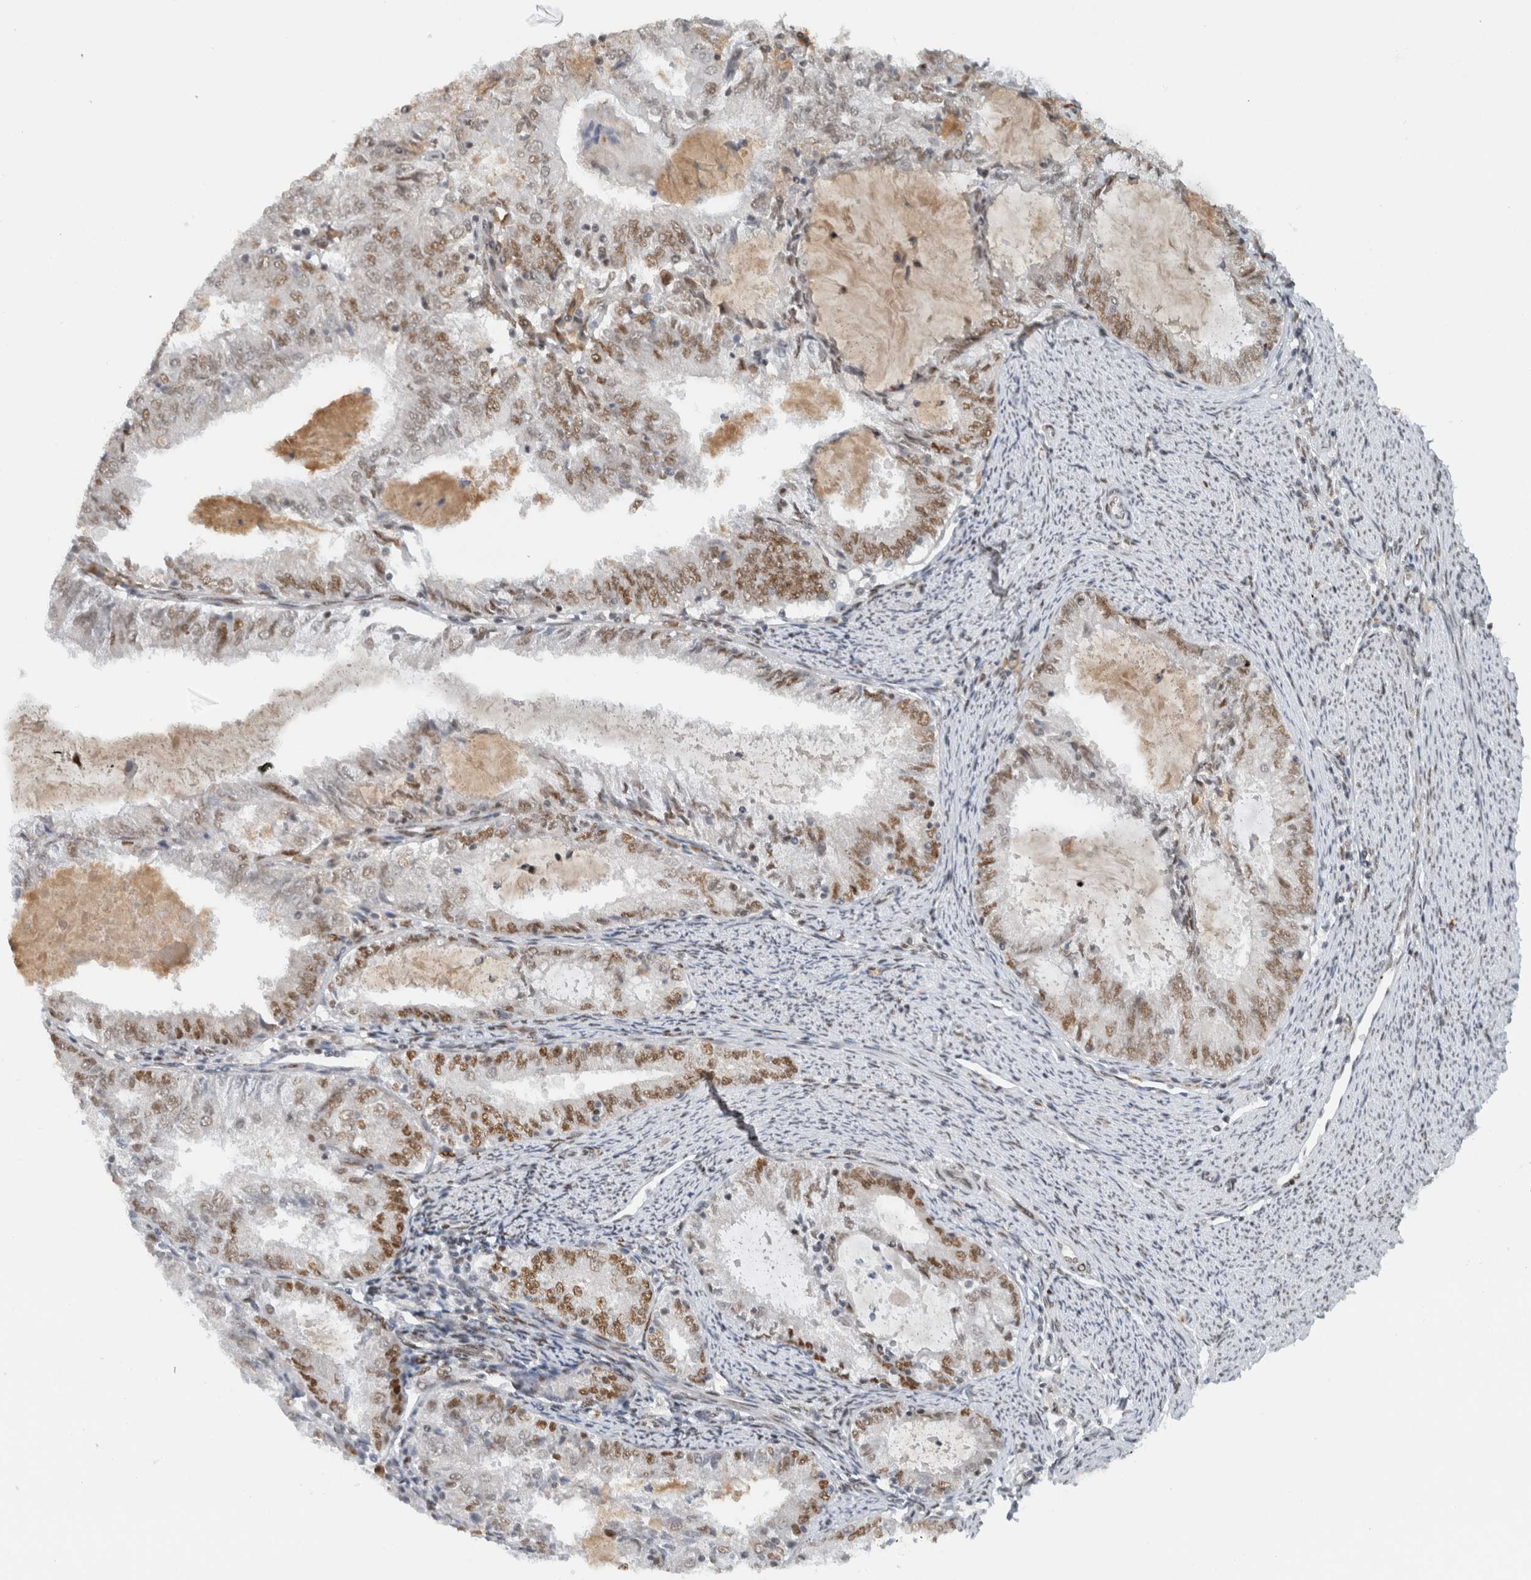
{"staining": {"intensity": "moderate", "quantity": "25%-75%", "location": "nuclear"}, "tissue": "endometrial cancer", "cell_type": "Tumor cells", "image_type": "cancer", "snomed": [{"axis": "morphology", "description": "Adenocarcinoma, NOS"}, {"axis": "topography", "description": "Endometrium"}], "caption": "About 25%-75% of tumor cells in human endometrial cancer display moderate nuclear protein staining as visualized by brown immunohistochemical staining.", "gene": "HNRNPR", "patient": {"sex": "female", "age": 57}}